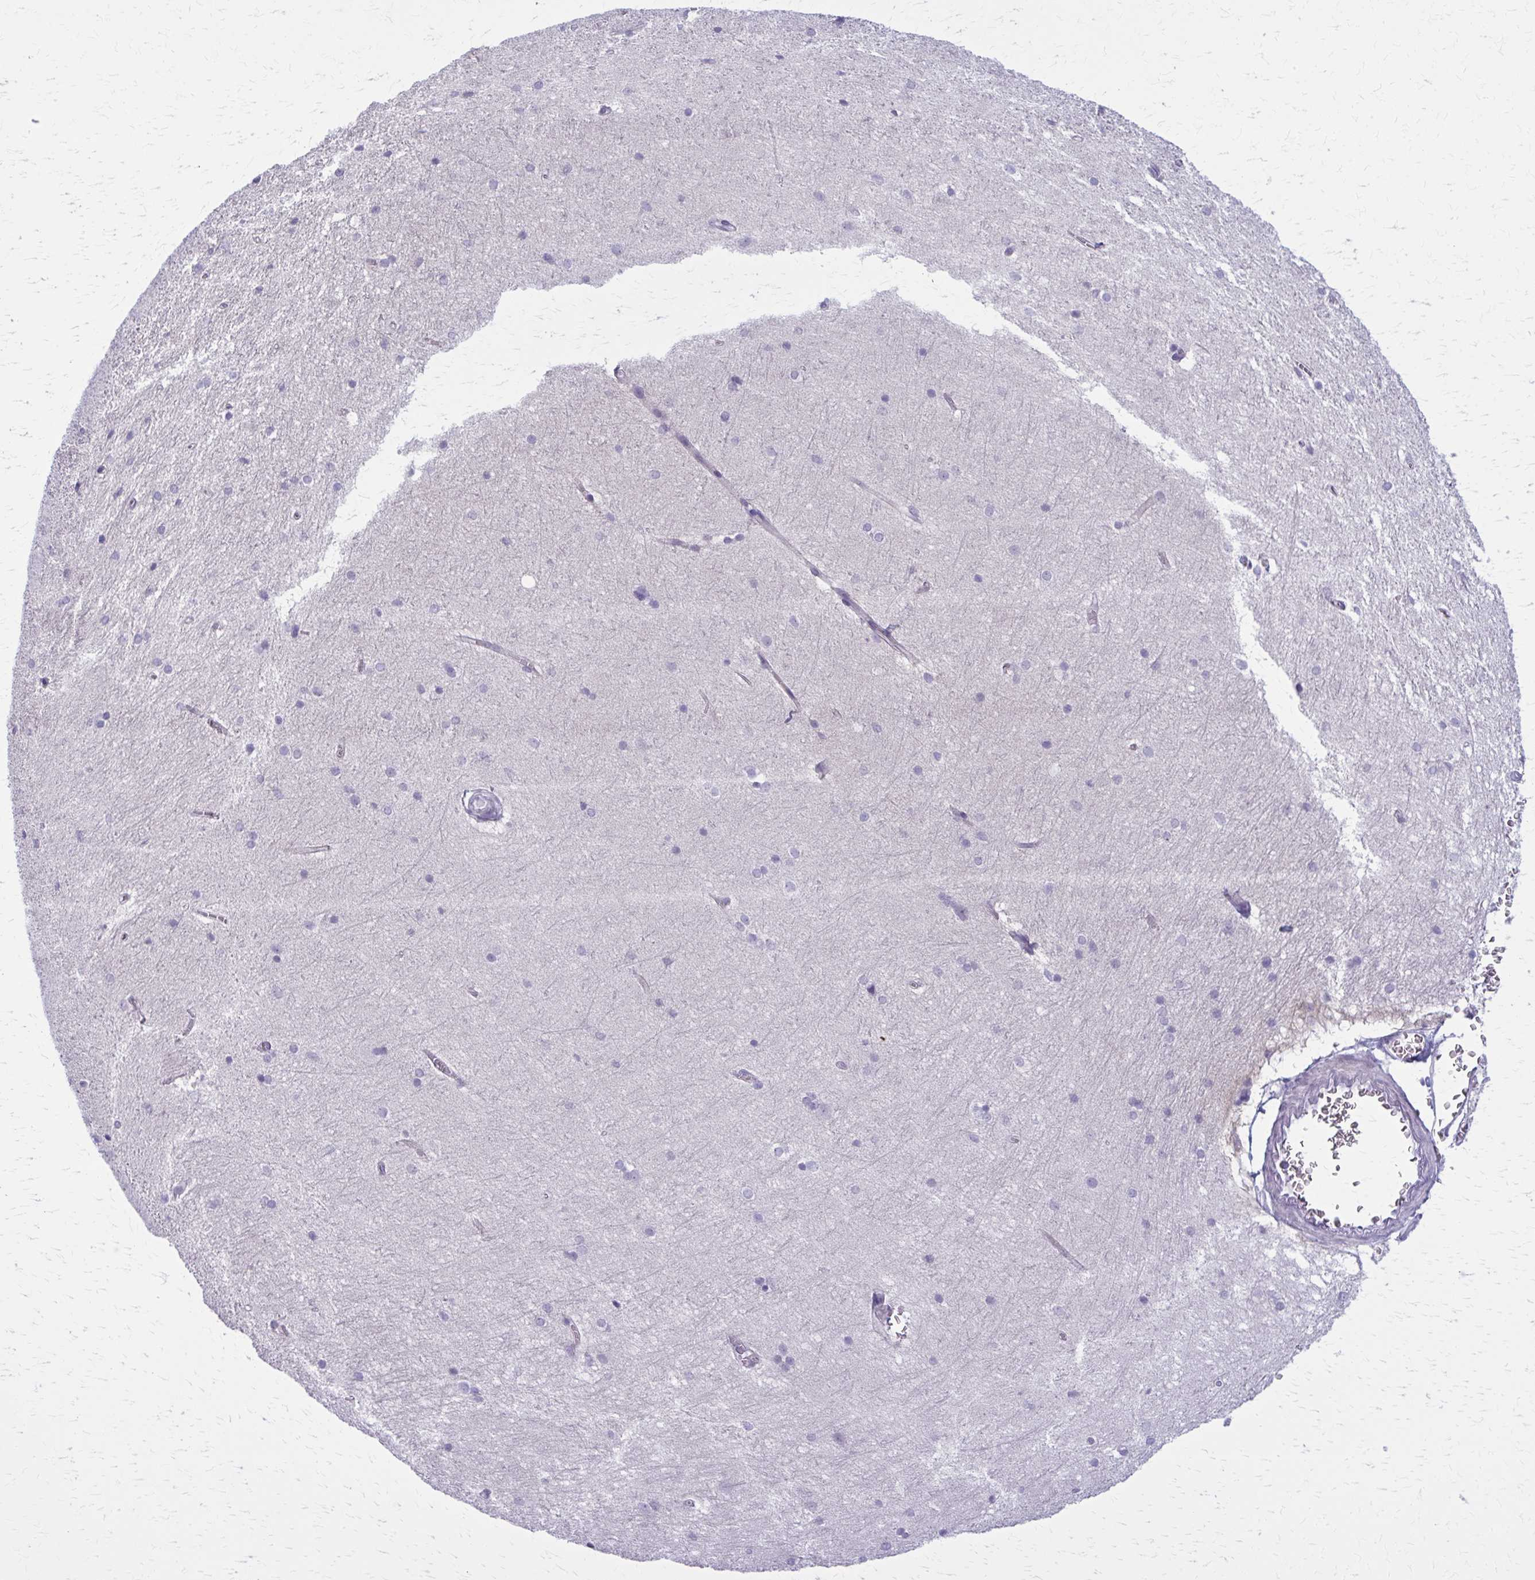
{"staining": {"intensity": "negative", "quantity": "none", "location": "none"}, "tissue": "hippocampus", "cell_type": "Glial cells", "image_type": "normal", "snomed": [{"axis": "morphology", "description": "Normal tissue, NOS"}, {"axis": "topography", "description": "Cerebral cortex"}, {"axis": "topography", "description": "Hippocampus"}], "caption": "Histopathology image shows no significant protein expression in glial cells of normal hippocampus. The staining was performed using DAB to visualize the protein expression in brown, while the nuclei were stained in blue with hematoxylin (Magnification: 20x).", "gene": "CD38", "patient": {"sex": "female", "age": 19}}